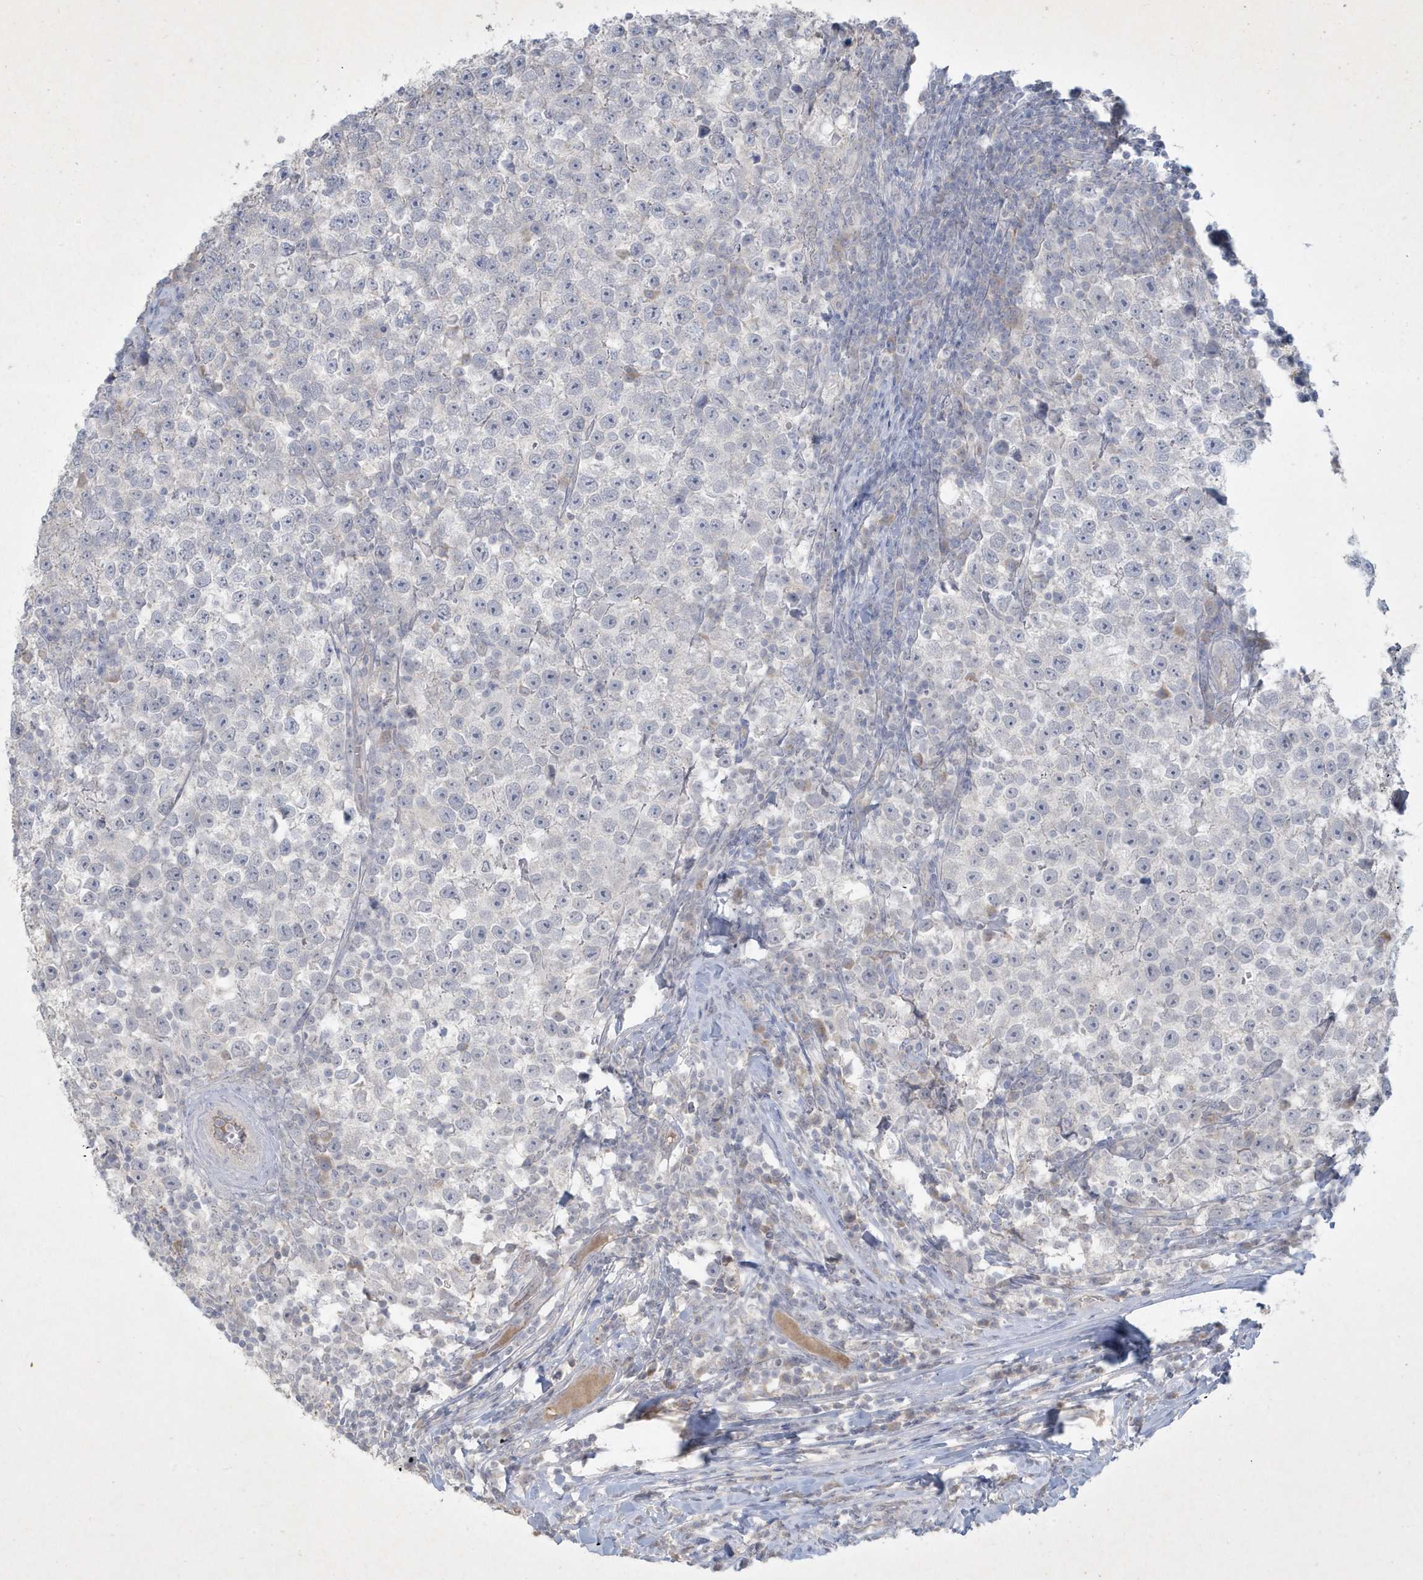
{"staining": {"intensity": "negative", "quantity": "none", "location": "none"}, "tissue": "testis cancer", "cell_type": "Tumor cells", "image_type": "cancer", "snomed": [{"axis": "morphology", "description": "Normal tissue, NOS"}, {"axis": "morphology", "description": "Seminoma, NOS"}, {"axis": "topography", "description": "Testis"}], "caption": "Tumor cells show no significant protein staining in testis cancer (seminoma).", "gene": "CCDC24", "patient": {"sex": "male", "age": 43}}